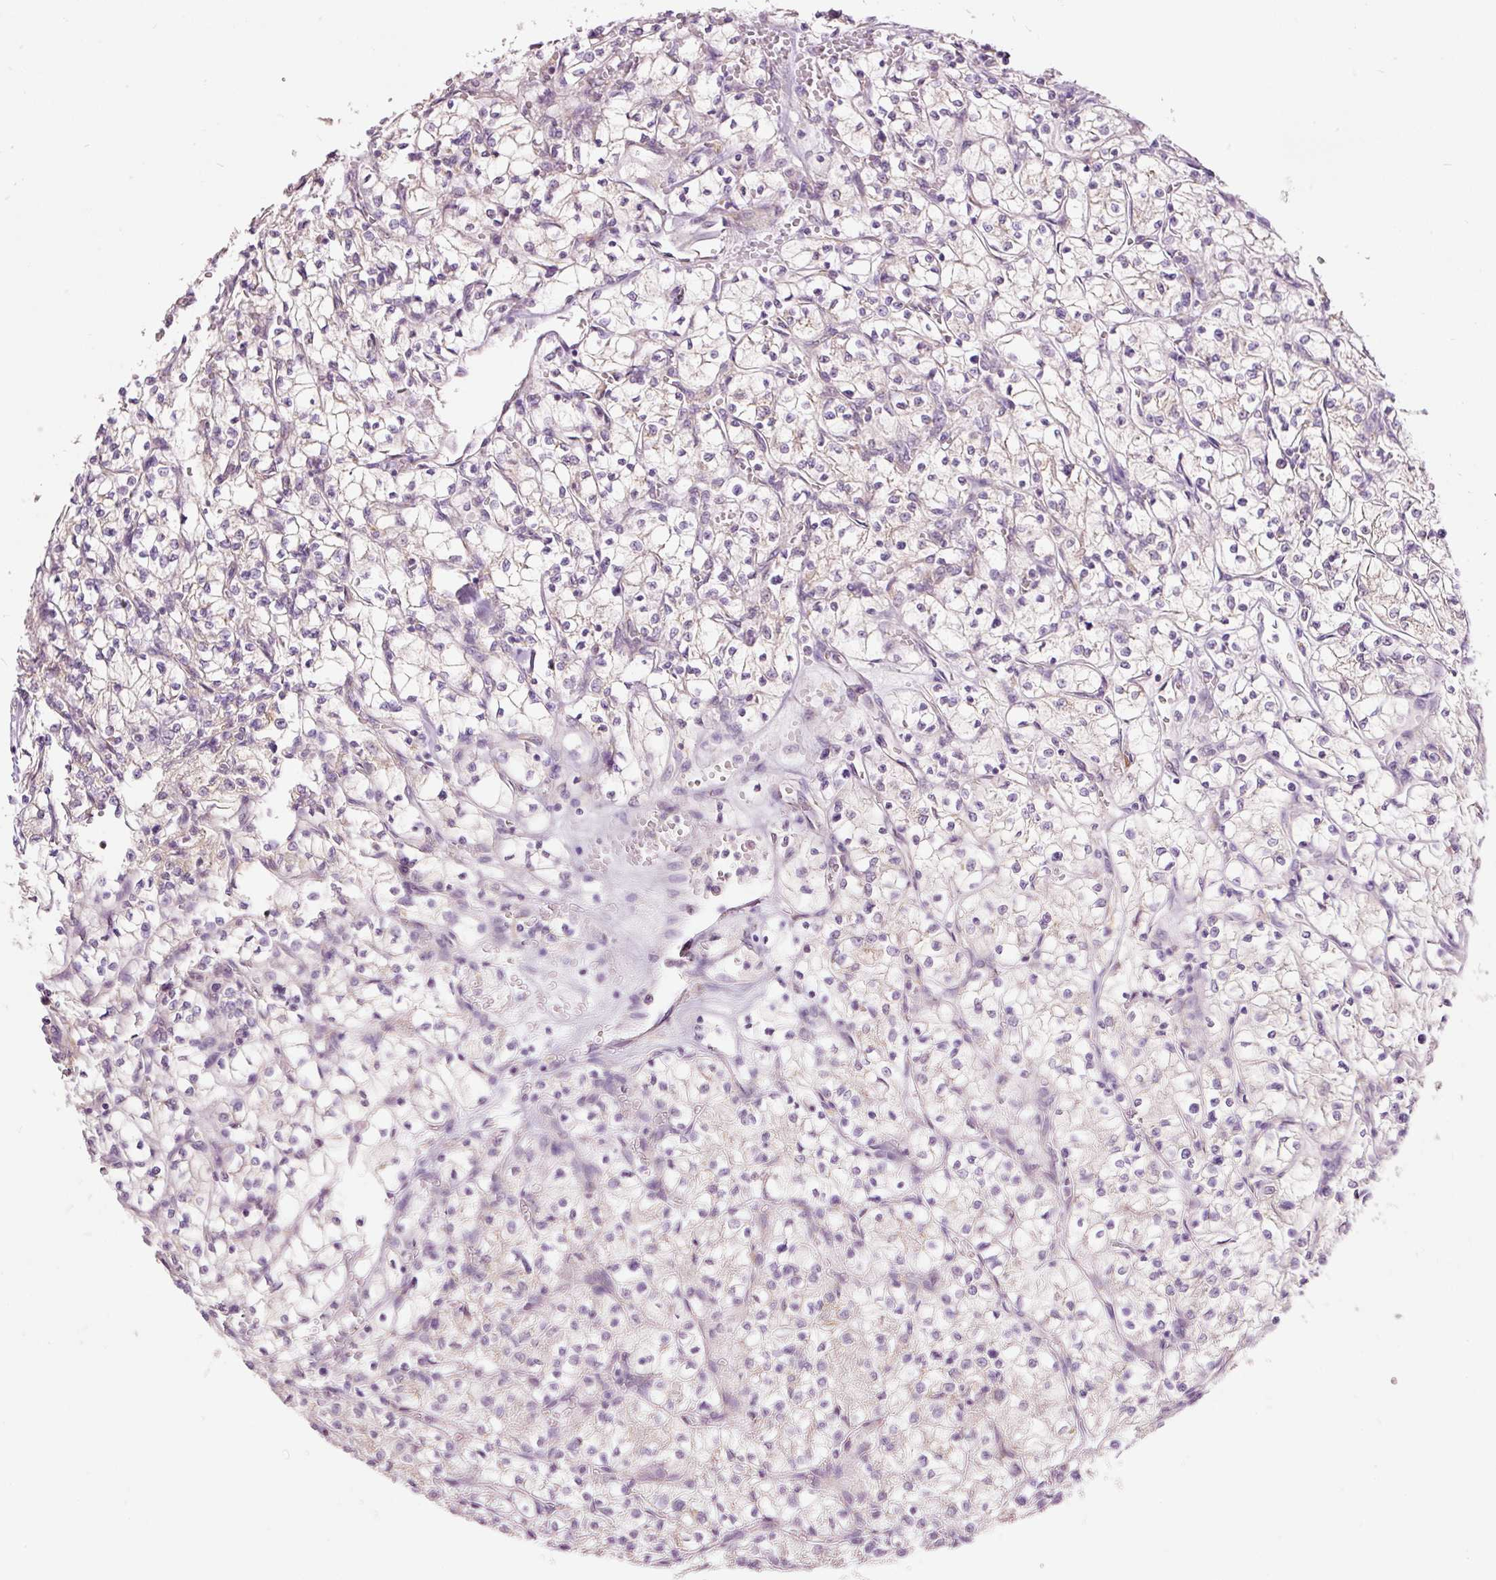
{"staining": {"intensity": "negative", "quantity": "none", "location": "none"}, "tissue": "renal cancer", "cell_type": "Tumor cells", "image_type": "cancer", "snomed": [{"axis": "morphology", "description": "Adenocarcinoma, NOS"}, {"axis": "topography", "description": "Kidney"}], "caption": "Tumor cells show no significant positivity in renal cancer.", "gene": "RSPO2", "patient": {"sex": "female", "age": 64}}